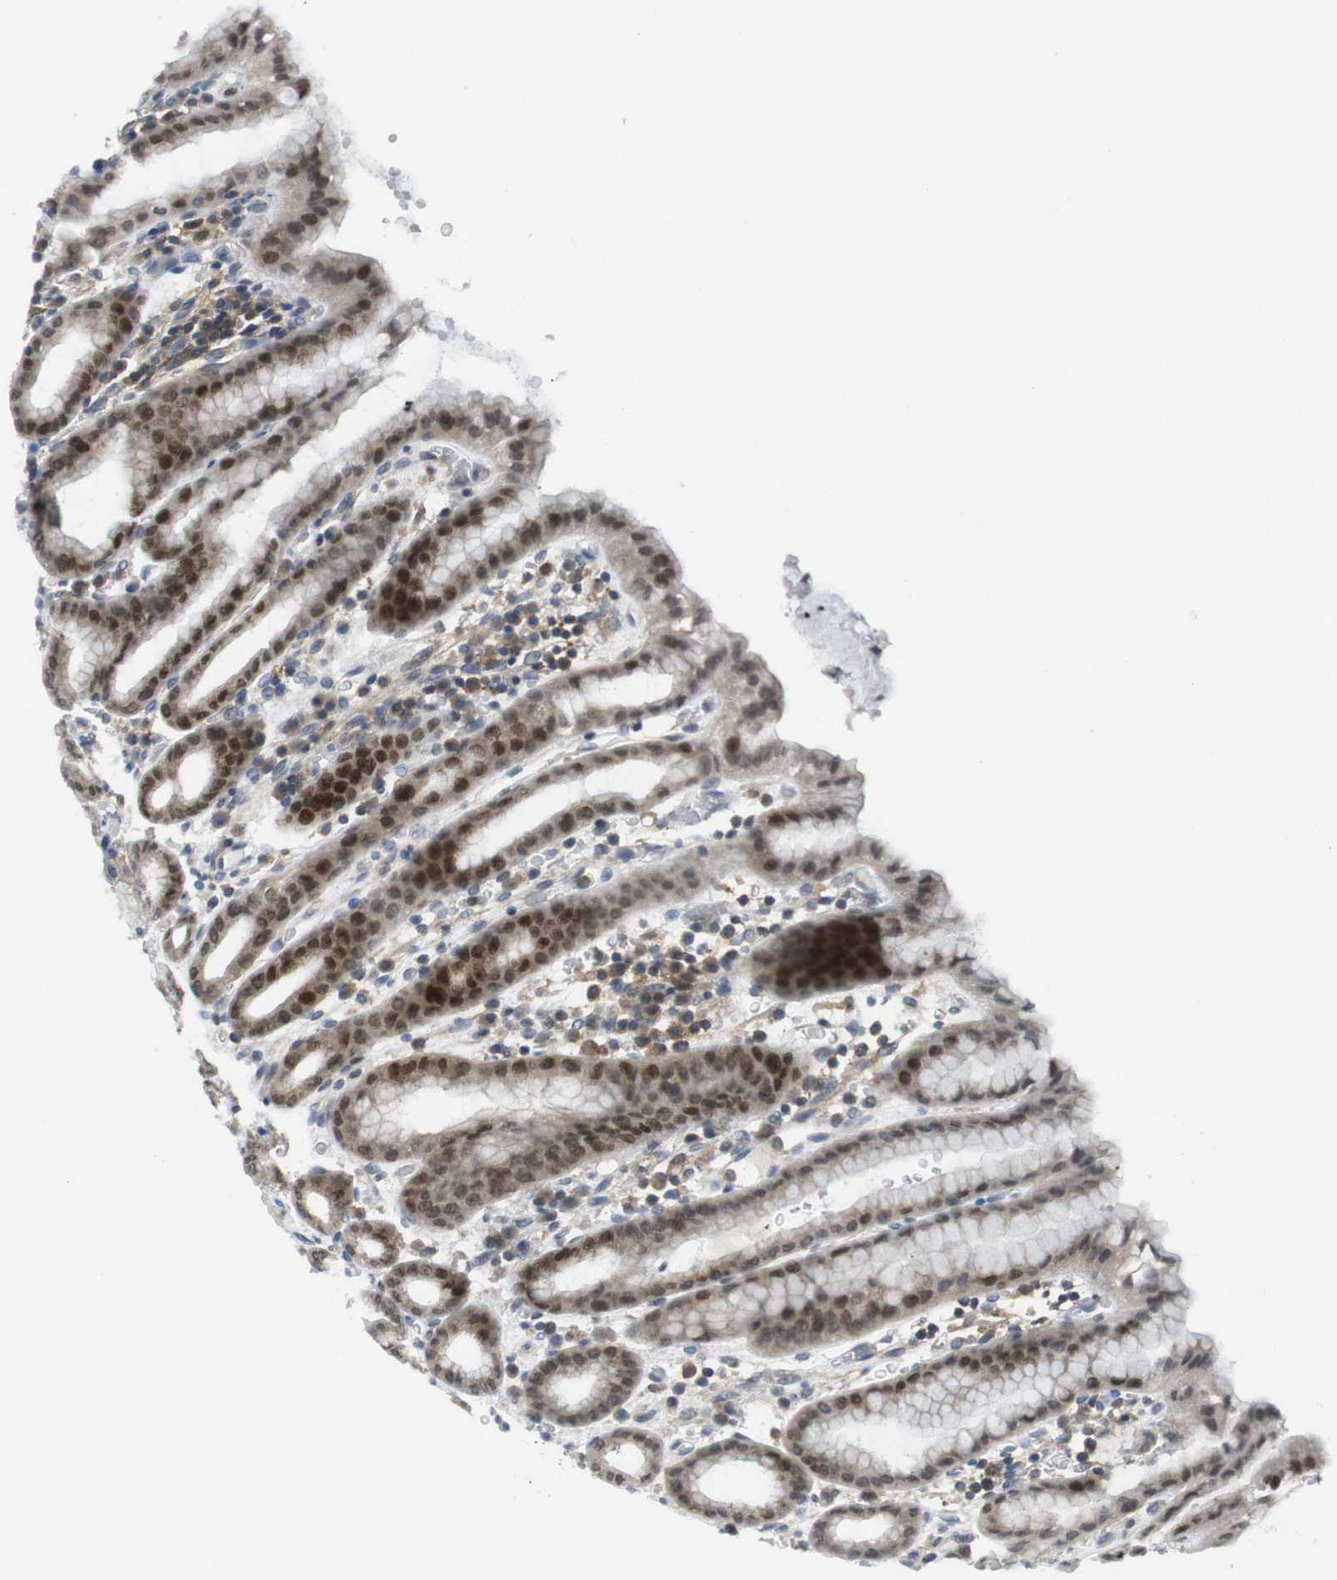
{"staining": {"intensity": "moderate", "quantity": "25%-75%", "location": "cytoplasmic/membranous,nuclear"}, "tissue": "stomach", "cell_type": "Glandular cells", "image_type": "normal", "snomed": [{"axis": "morphology", "description": "Normal tissue, NOS"}, {"axis": "topography", "description": "Stomach, upper"}], "caption": "A high-resolution photomicrograph shows immunohistochemistry staining of benign stomach, which displays moderate cytoplasmic/membranous,nuclear positivity in about 25%-75% of glandular cells. The protein of interest is stained brown, and the nuclei are stained in blue (DAB IHC with brightfield microscopy, high magnification).", "gene": "RCC1", "patient": {"sex": "male", "age": 68}}